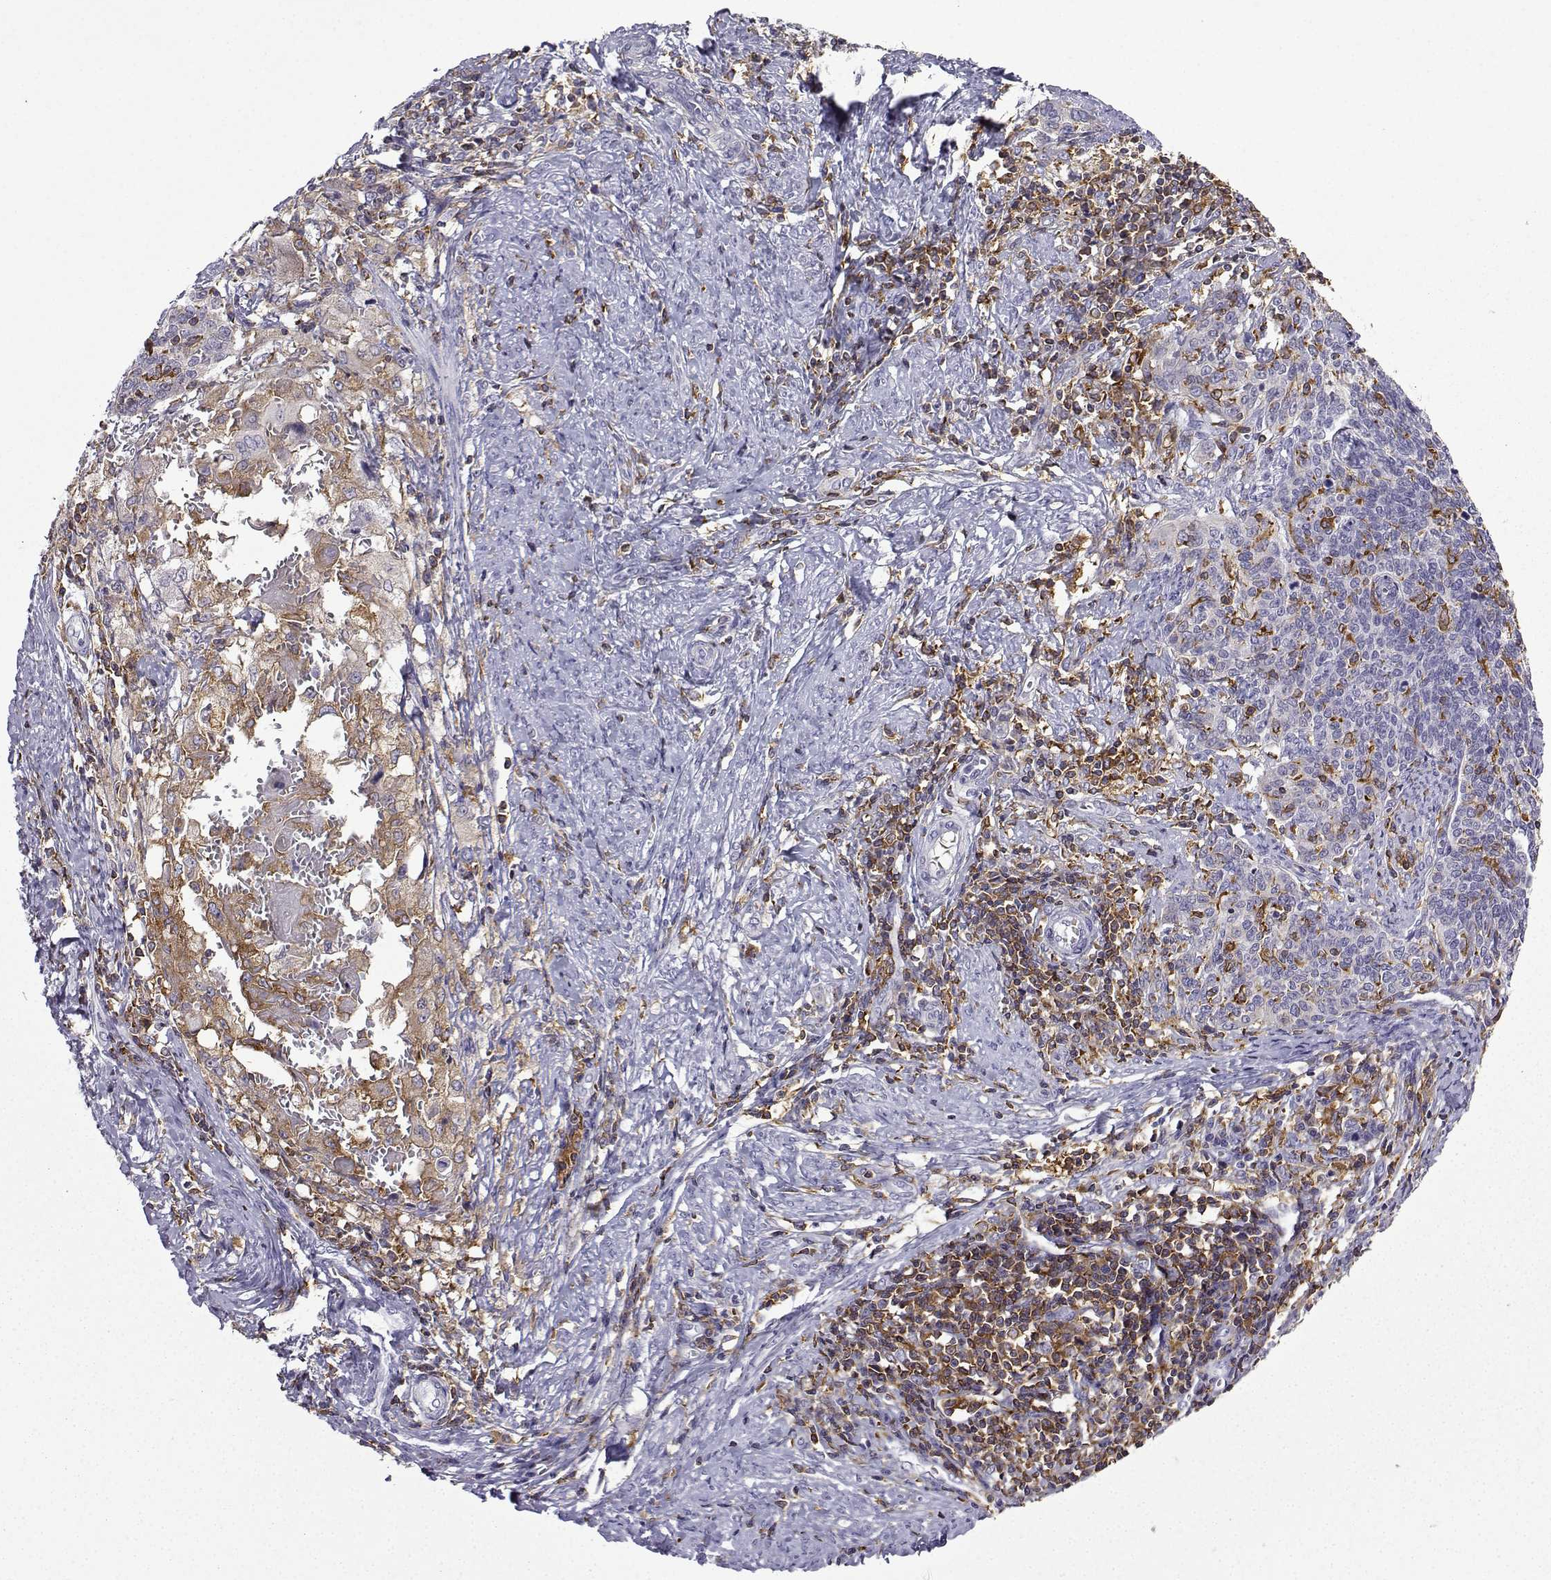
{"staining": {"intensity": "negative", "quantity": "none", "location": "none"}, "tissue": "cervical cancer", "cell_type": "Tumor cells", "image_type": "cancer", "snomed": [{"axis": "morphology", "description": "Squamous cell carcinoma, NOS"}, {"axis": "topography", "description": "Cervix"}], "caption": "IHC micrograph of neoplastic tissue: cervical cancer (squamous cell carcinoma) stained with DAB demonstrates no significant protein positivity in tumor cells. (IHC, brightfield microscopy, high magnification).", "gene": "DOCK10", "patient": {"sex": "female", "age": 39}}